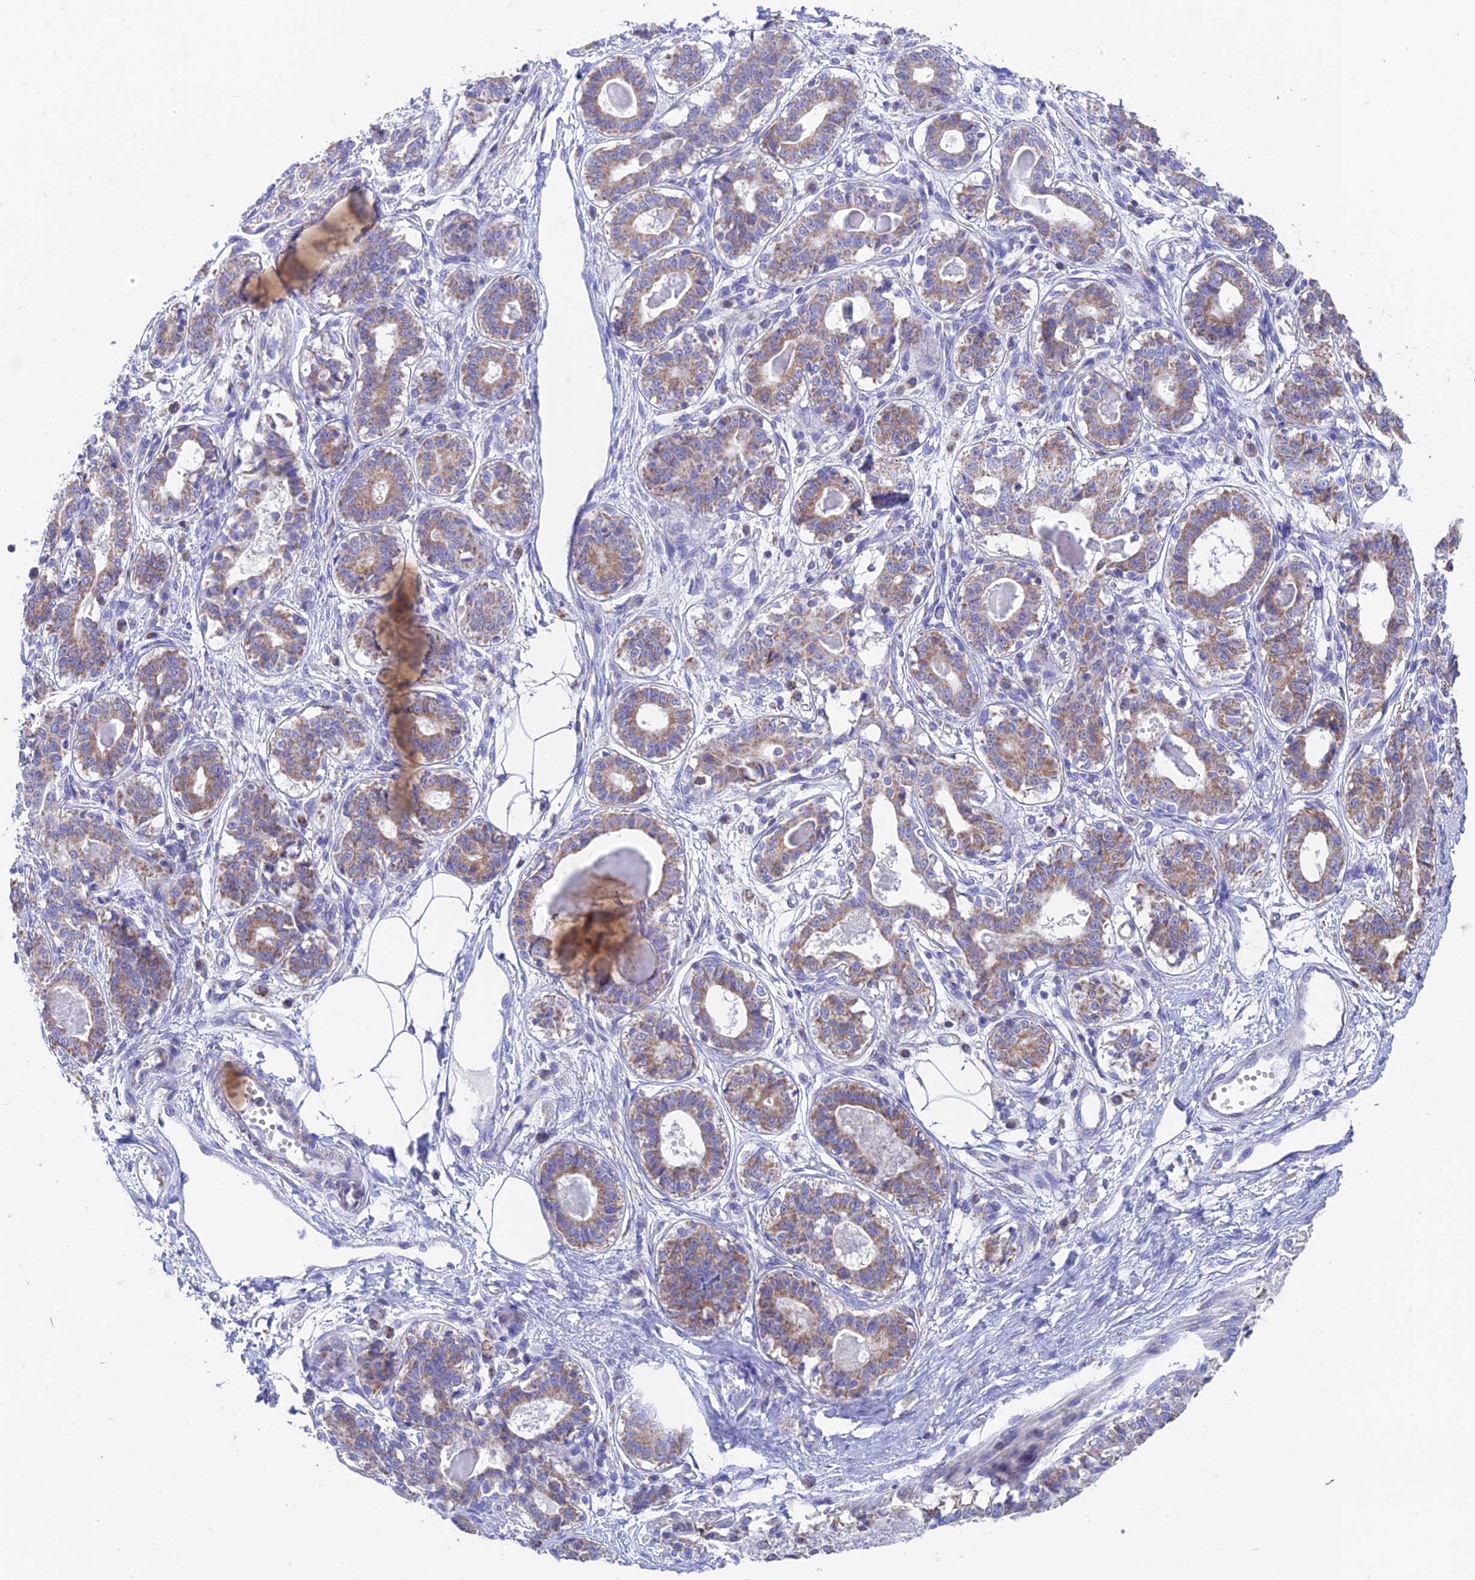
{"staining": {"intensity": "negative", "quantity": "none", "location": "none"}, "tissue": "breast", "cell_type": "Adipocytes", "image_type": "normal", "snomed": [{"axis": "morphology", "description": "Normal tissue, NOS"}, {"axis": "topography", "description": "Breast"}], "caption": "Adipocytes show no significant protein staining in benign breast. (Brightfield microscopy of DAB IHC at high magnification).", "gene": "ZNF181", "patient": {"sex": "female", "age": 45}}